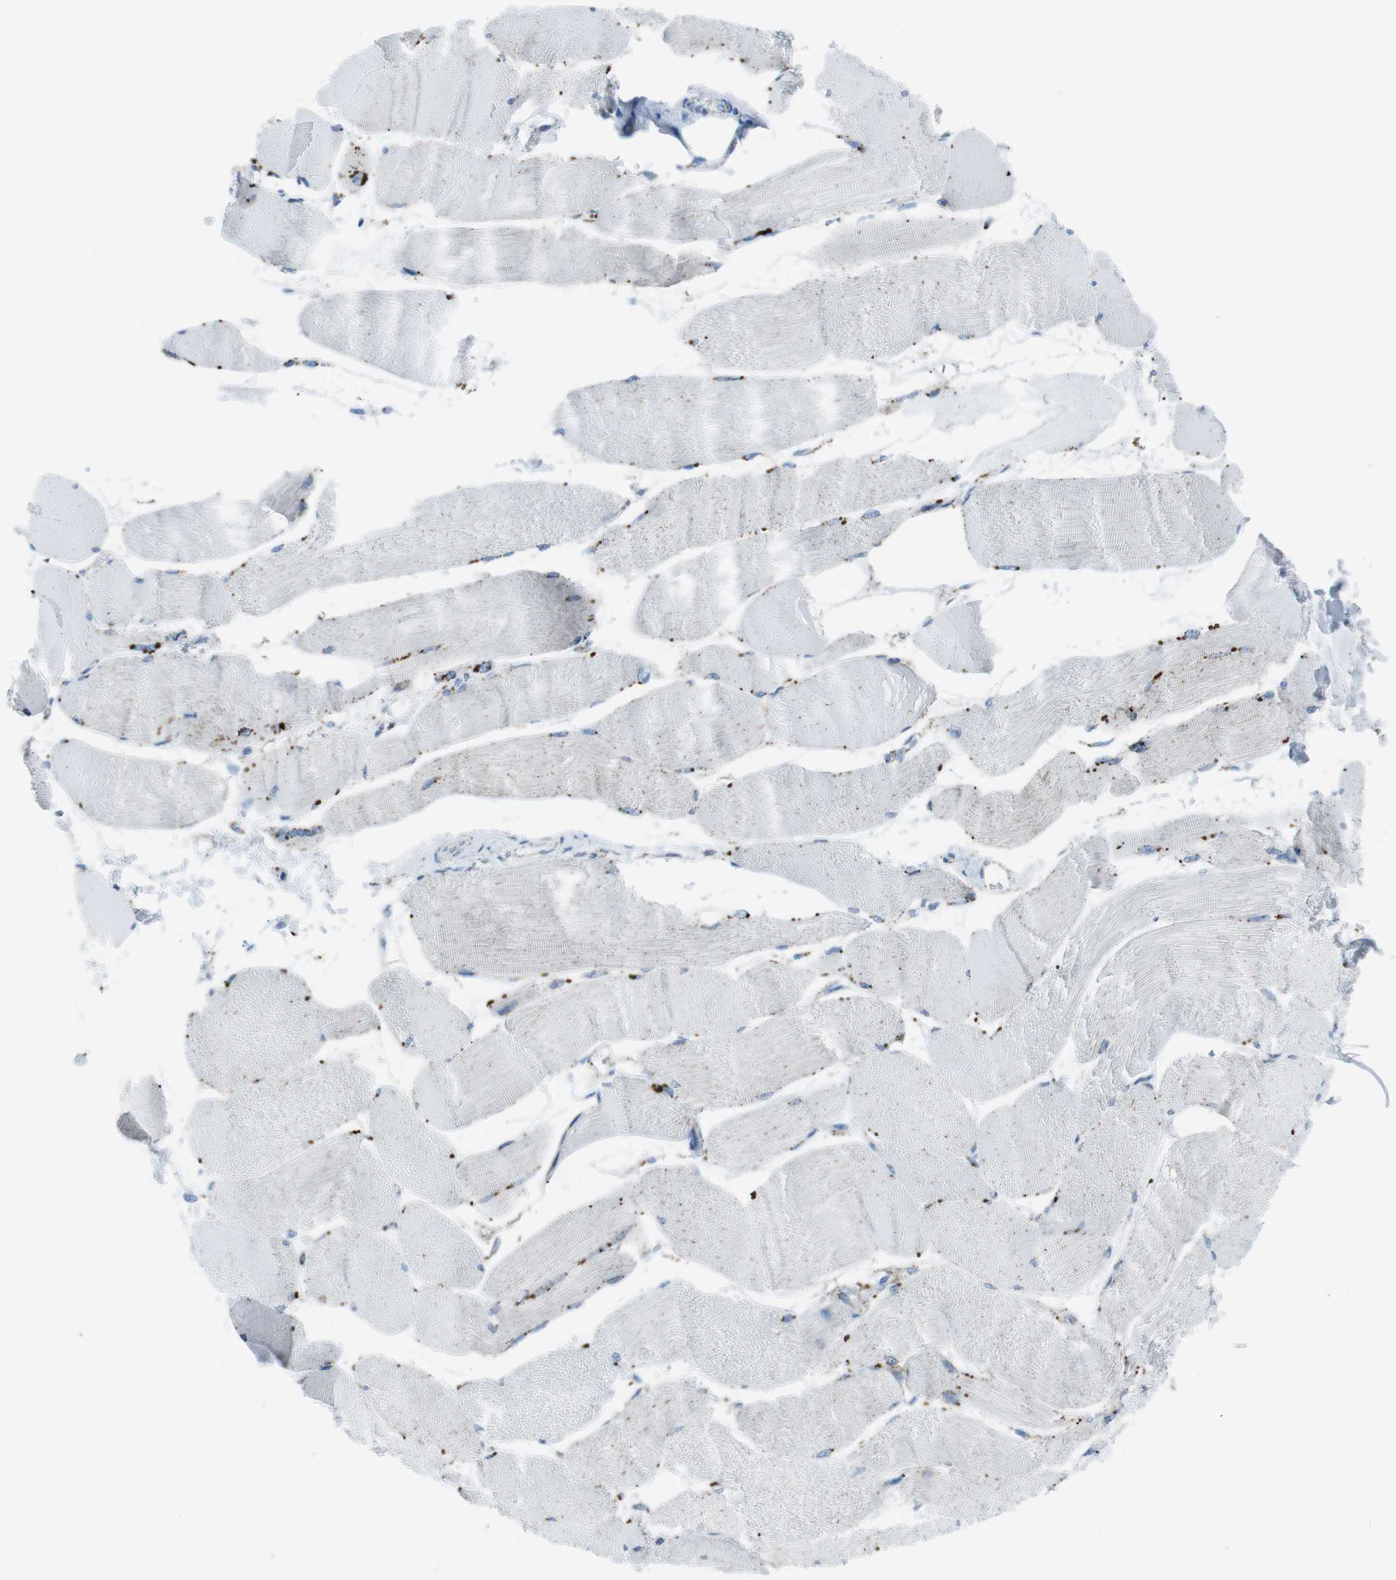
{"staining": {"intensity": "moderate", "quantity": "<25%", "location": "cytoplasmic/membranous"}, "tissue": "skeletal muscle", "cell_type": "Myocytes", "image_type": "normal", "snomed": [{"axis": "morphology", "description": "Normal tissue, NOS"}, {"axis": "morphology", "description": "Squamous cell carcinoma, NOS"}, {"axis": "topography", "description": "Skeletal muscle"}], "caption": "Immunohistochemical staining of benign skeletal muscle reveals moderate cytoplasmic/membranous protein staining in approximately <25% of myocytes.", "gene": "SCARB2", "patient": {"sex": "male", "age": 51}}